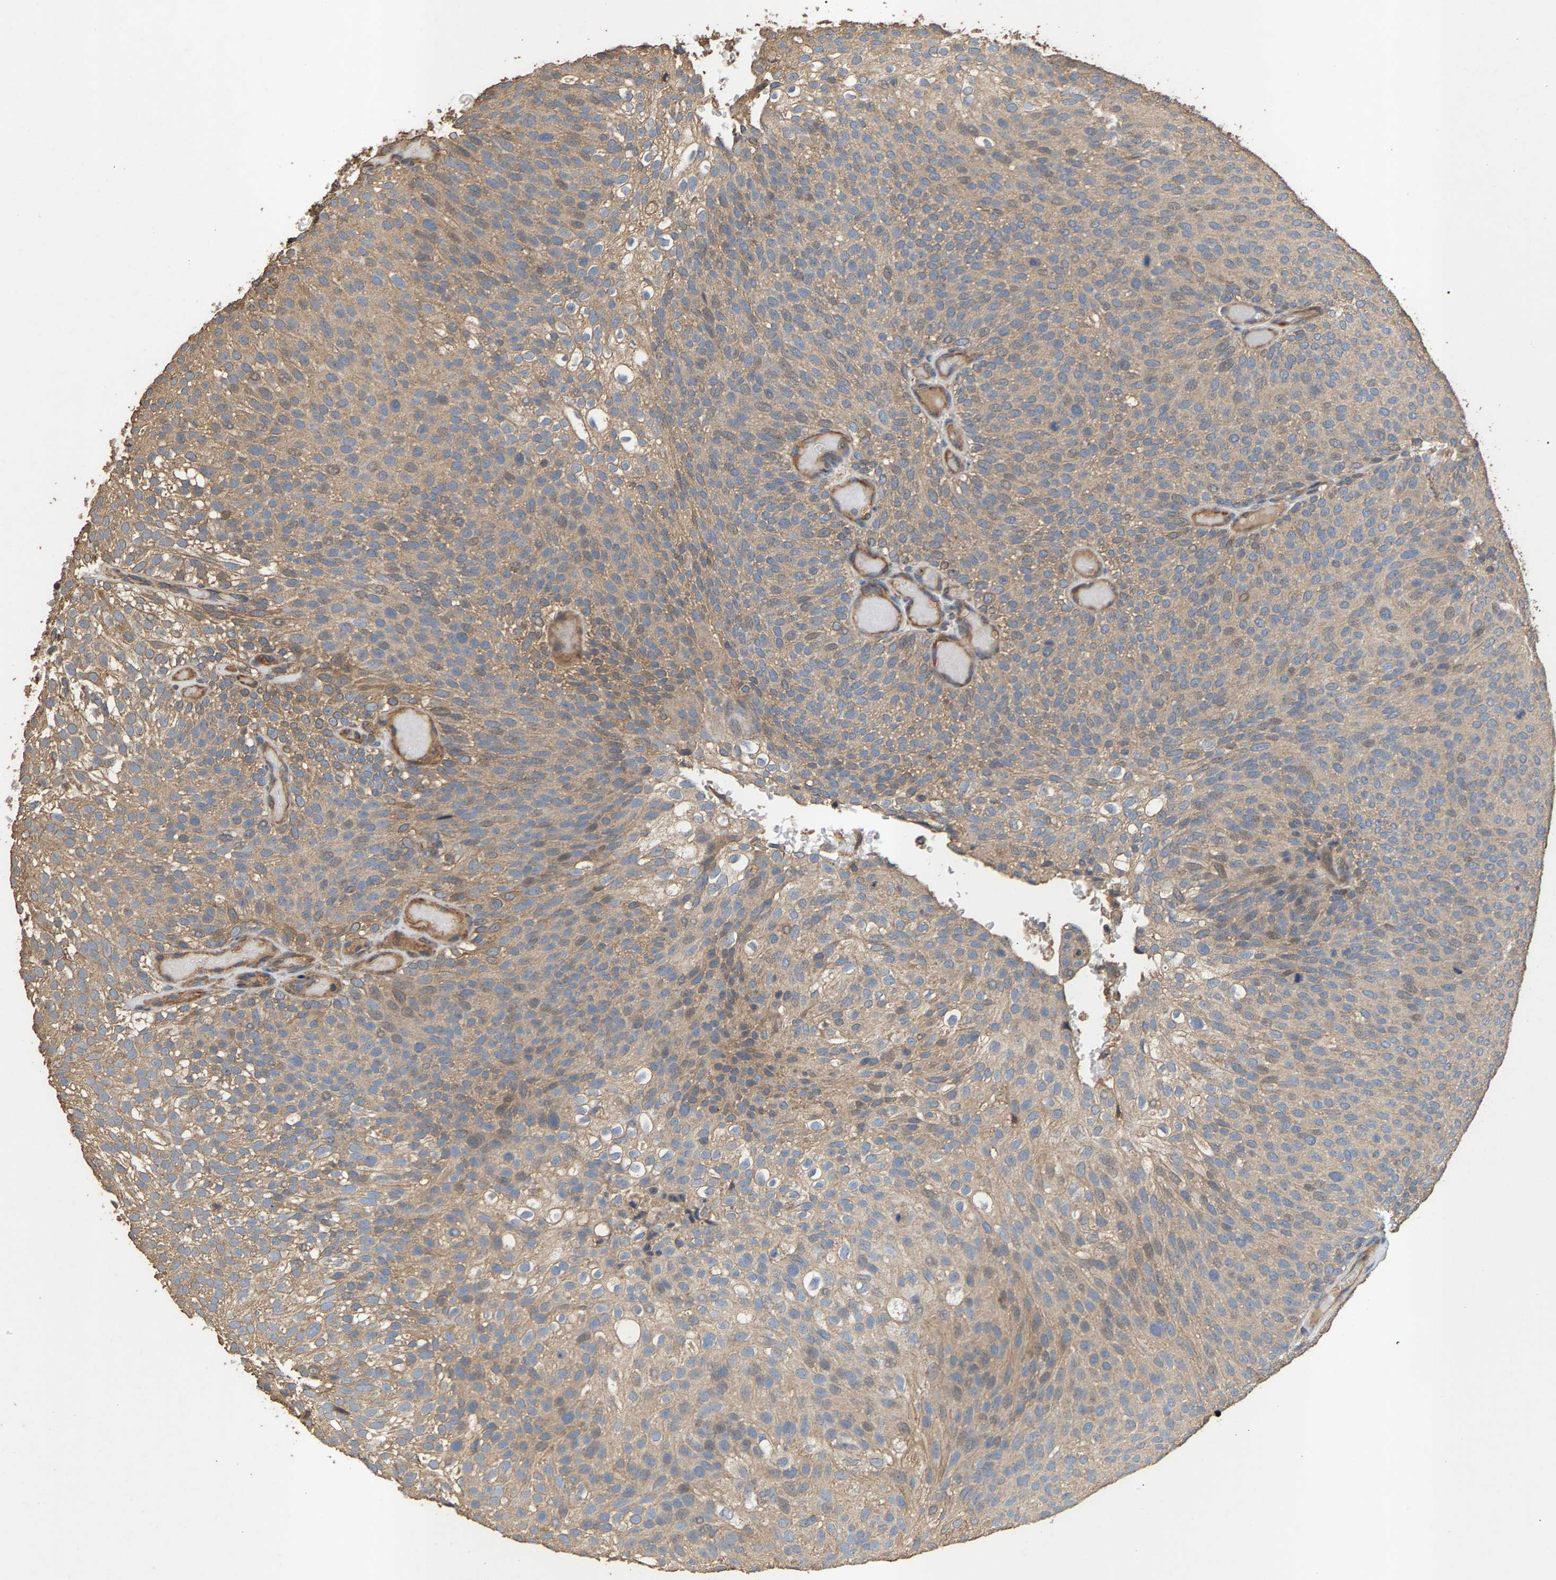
{"staining": {"intensity": "weak", "quantity": ">75%", "location": "cytoplasmic/membranous"}, "tissue": "urothelial cancer", "cell_type": "Tumor cells", "image_type": "cancer", "snomed": [{"axis": "morphology", "description": "Urothelial carcinoma, Low grade"}, {"axis": "topography", "description": "Urinary bladder"}], "caption": "IHC (DAB) staining of low-grade urothelial carcinoma reveals weak cytoplasmic/membranous protein expression in approximately >75% of tumor cells. (Stains: DAB (3,3'-diaminobenzidine) in brown, nuclei in blue, Microscopy: brightfield microscopy at high magnification).", "gene": "HTRA3", "patient": {"sex": "male", "age": 78}}